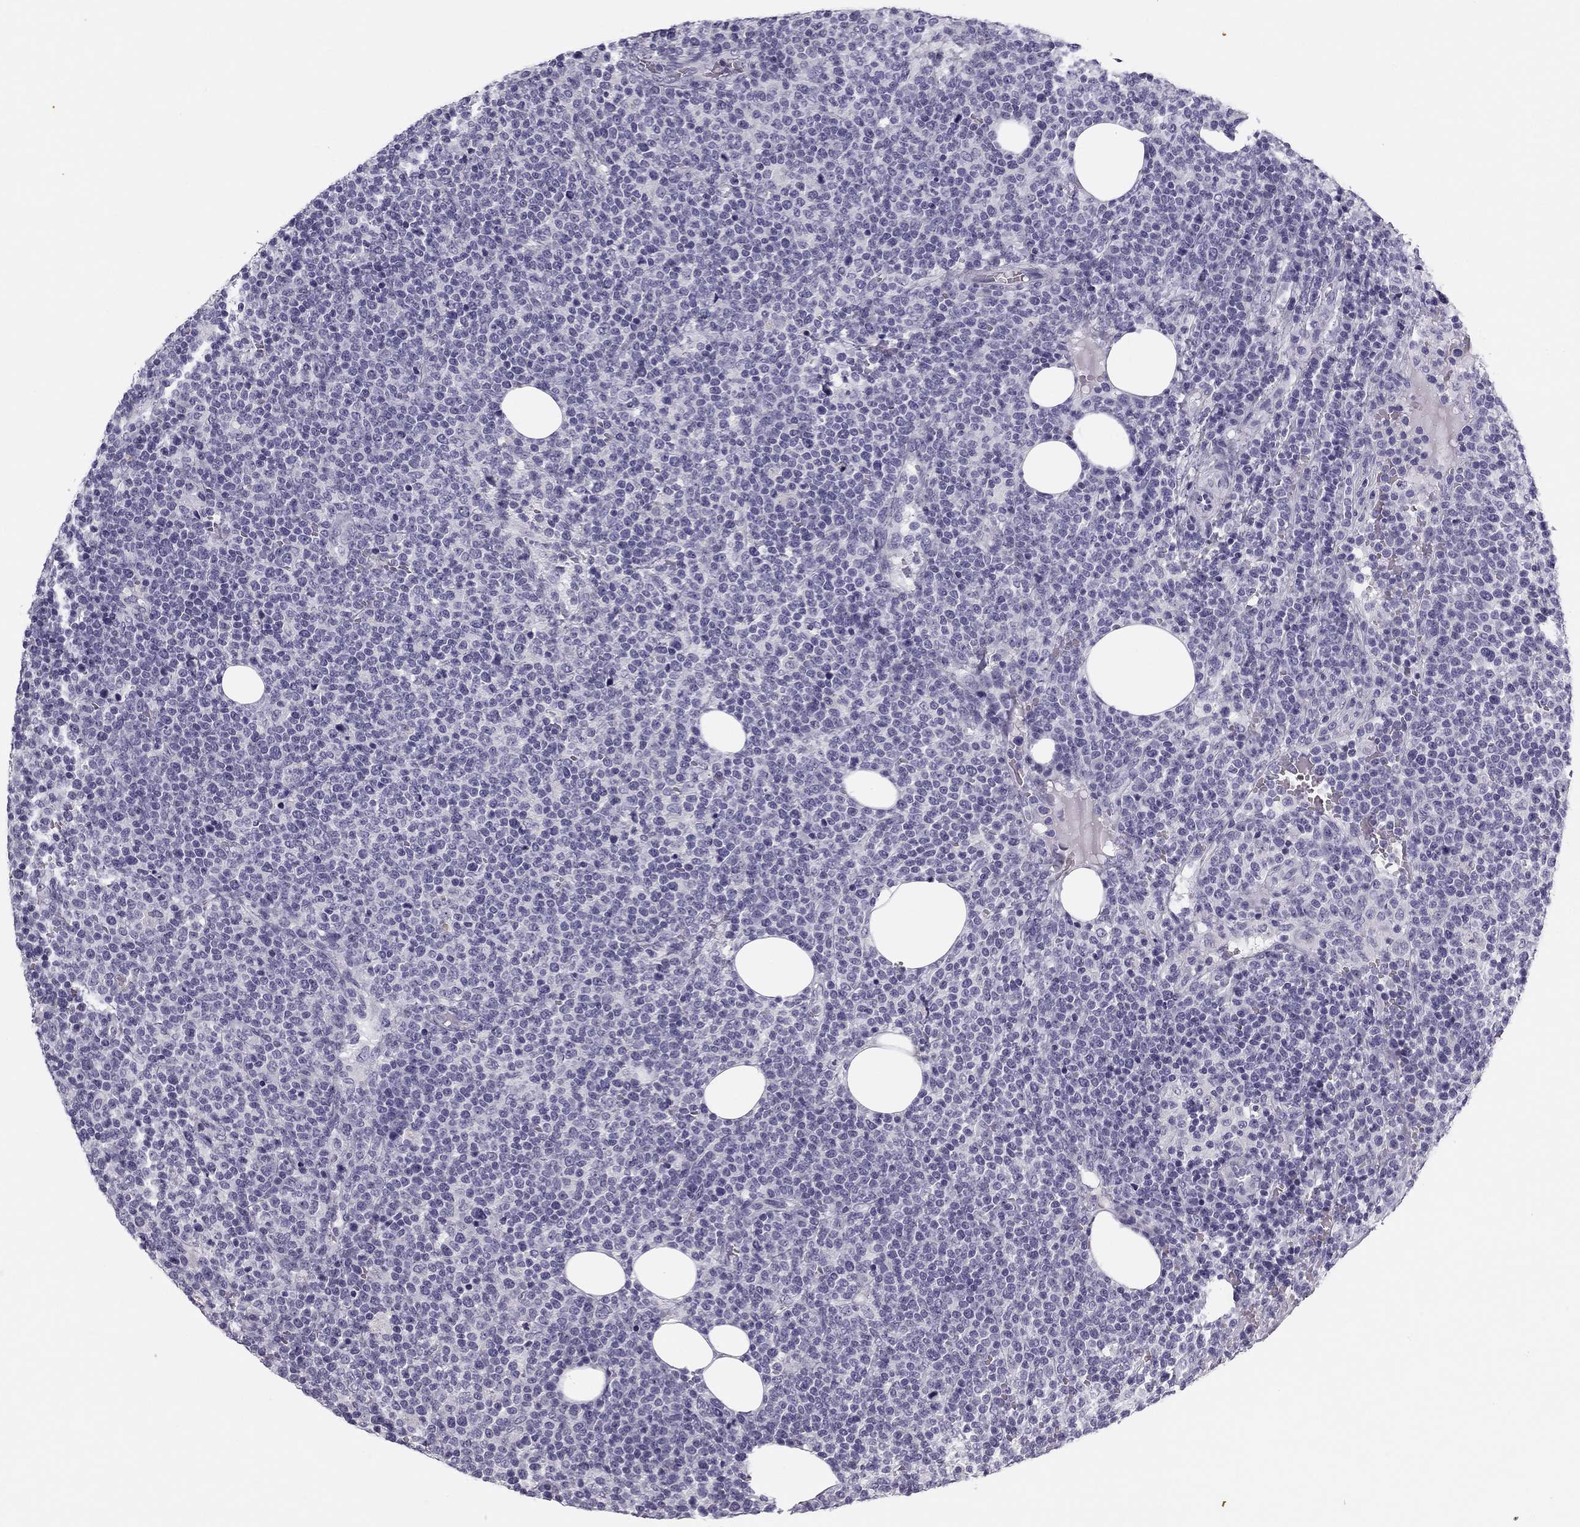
{"staining": {"intensity": "negative", "quantity": "none", "location": "none"}, "tissue": "lymphoma", "cell_type": "Tumor cells", "image_type": "cancer", "snomed": [{"axis": "morphology", "description": "Malignant lymphoma, non-Hodgkin's type, High grade"}, {"axis": "topography", "description": "Lymph node"}], "caption": "High-grade malignant lymphoma, non-Hodgkin's type was stained to show a protein in brown. There is no significant positivity in tumor cells.", "gene": "MC5R", "patient": {"sex": "male", "age": 61}}